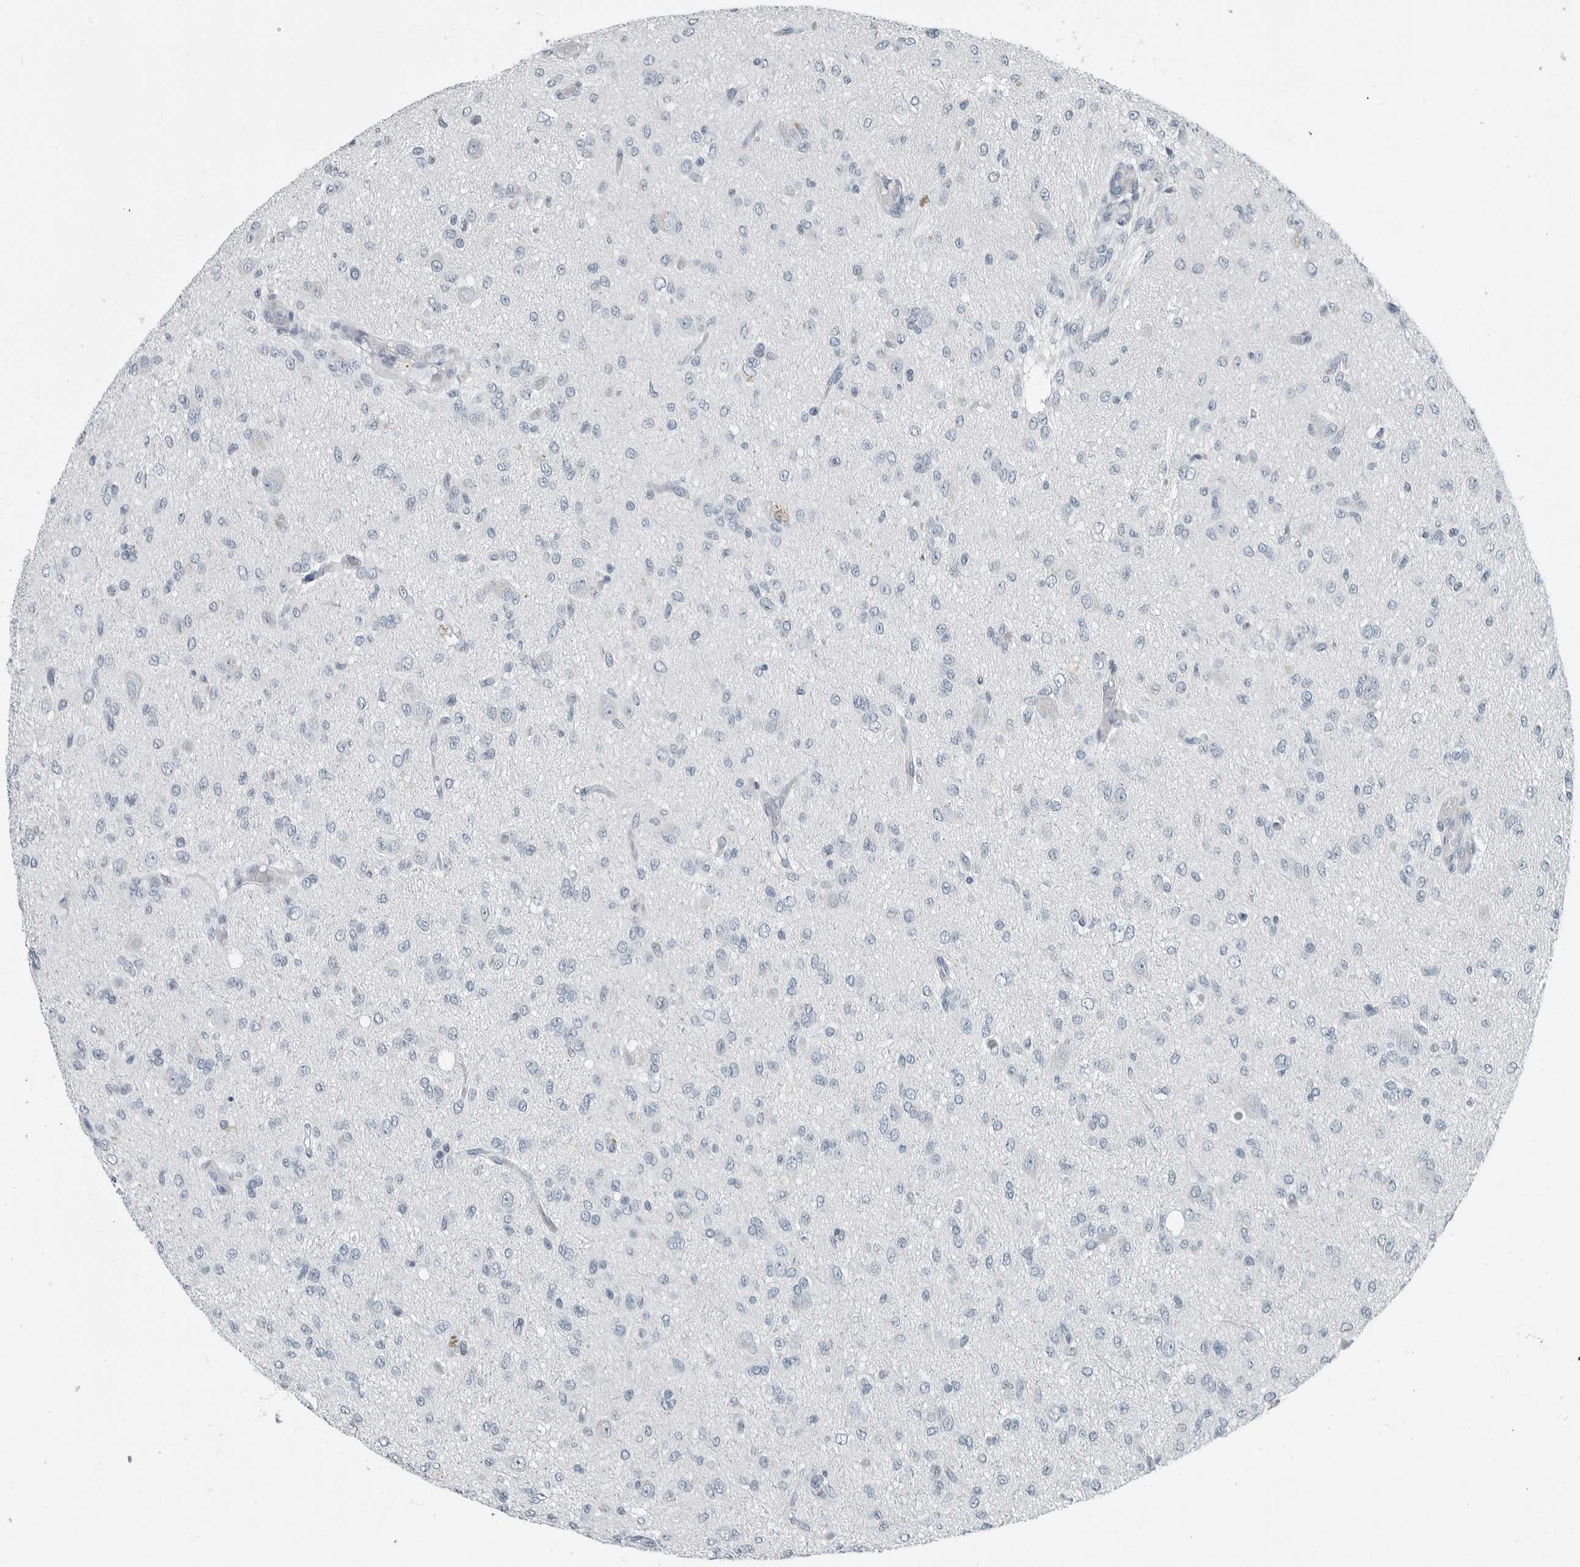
{"staining": {"intensity": "negative", "quantity": "none", "location": "none"}, "tissue": "glioma", "cell_type": "Tumor cells", "image_type": "cancer", "snomed": [{"axis": "morphology", "description": "Glioma, malignant, High grade"}, {"axis": "topography", "description": "Brain"}], "caption": "This histopathology image is of glioma stained with immunohistochemistry to label a protein in brown with the nuclei are counter-stained blue. There is no staining in tumor cells. The staining was performed using DAB to visualize the protein expression in brown, while the nuclei were stained in blue with hematoxylin (Magnification: 20x).", "gene": "ZPBP2", "patient": {"sex": "female", "age": 59}}